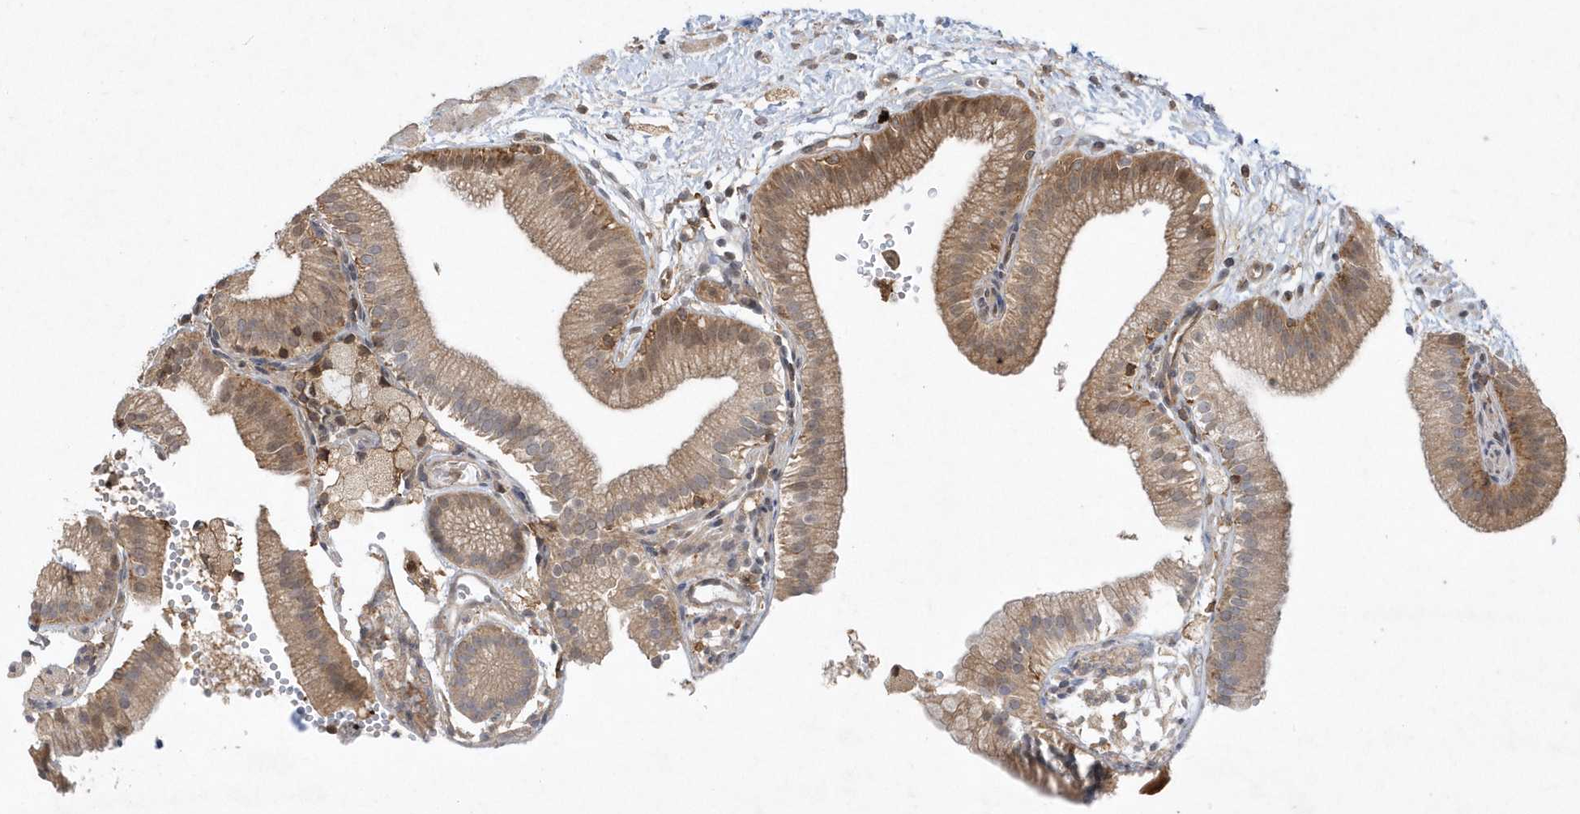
{"staining": {"intensity": "moderate", "quantity": ">75%", "location": "cytoplasmic/membranous"}, "tissue": "gallbladder", "cell_type": "Glandular cells", "image_type": "normal", "snomed": [{"axis": "morphology", "description": "Normal tissue, NOS"}, {"axis": "topography", "description": "Gallbladder"}], "caption": "Glandular cells show moderate cytoplasmic/membranous staining in approximately >75% of cells in normal gallbladder.", "gene": "ACYP1", "patient": {"sex": "male", "age": 55}}